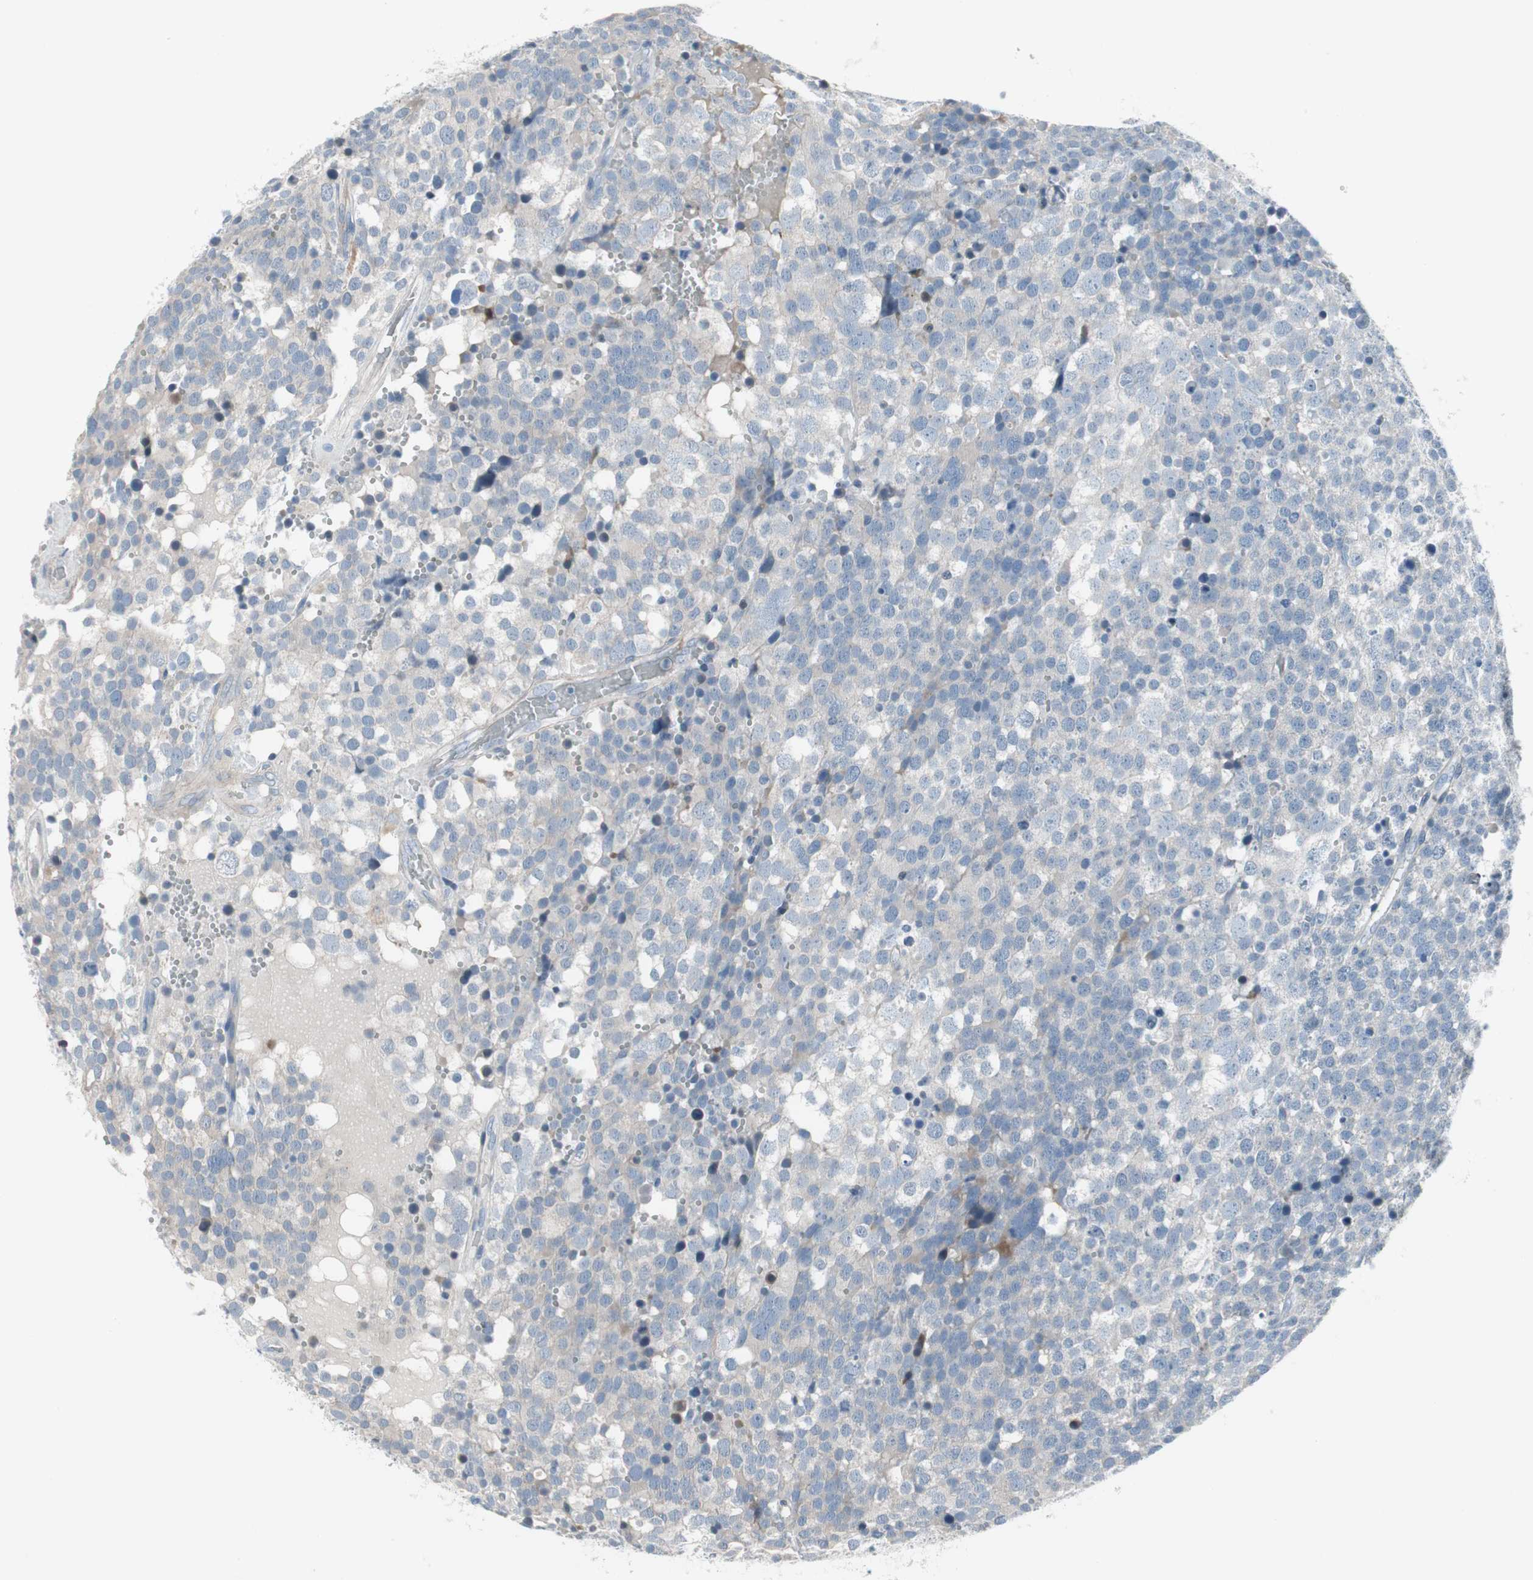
{"staining": {"intensity": "negative", "quantity": "none", "location": "none"}, "tissue": "testis cancer", "cell_type": "Tumor cells", "image_type": "cancer", "snomed": [{"axis": "morphology", "description": "Seminoma, NOS"}, {"axis": "topography", "description": "Testis"}], "caption": "A high-resolution micrograph shows immunohistochemistry (IHC) staining of testis seminoma, which exhibits no significant staining in tumor cells.", "gene": "PIGR", "patient": {"sex": "male", "age": 71}}